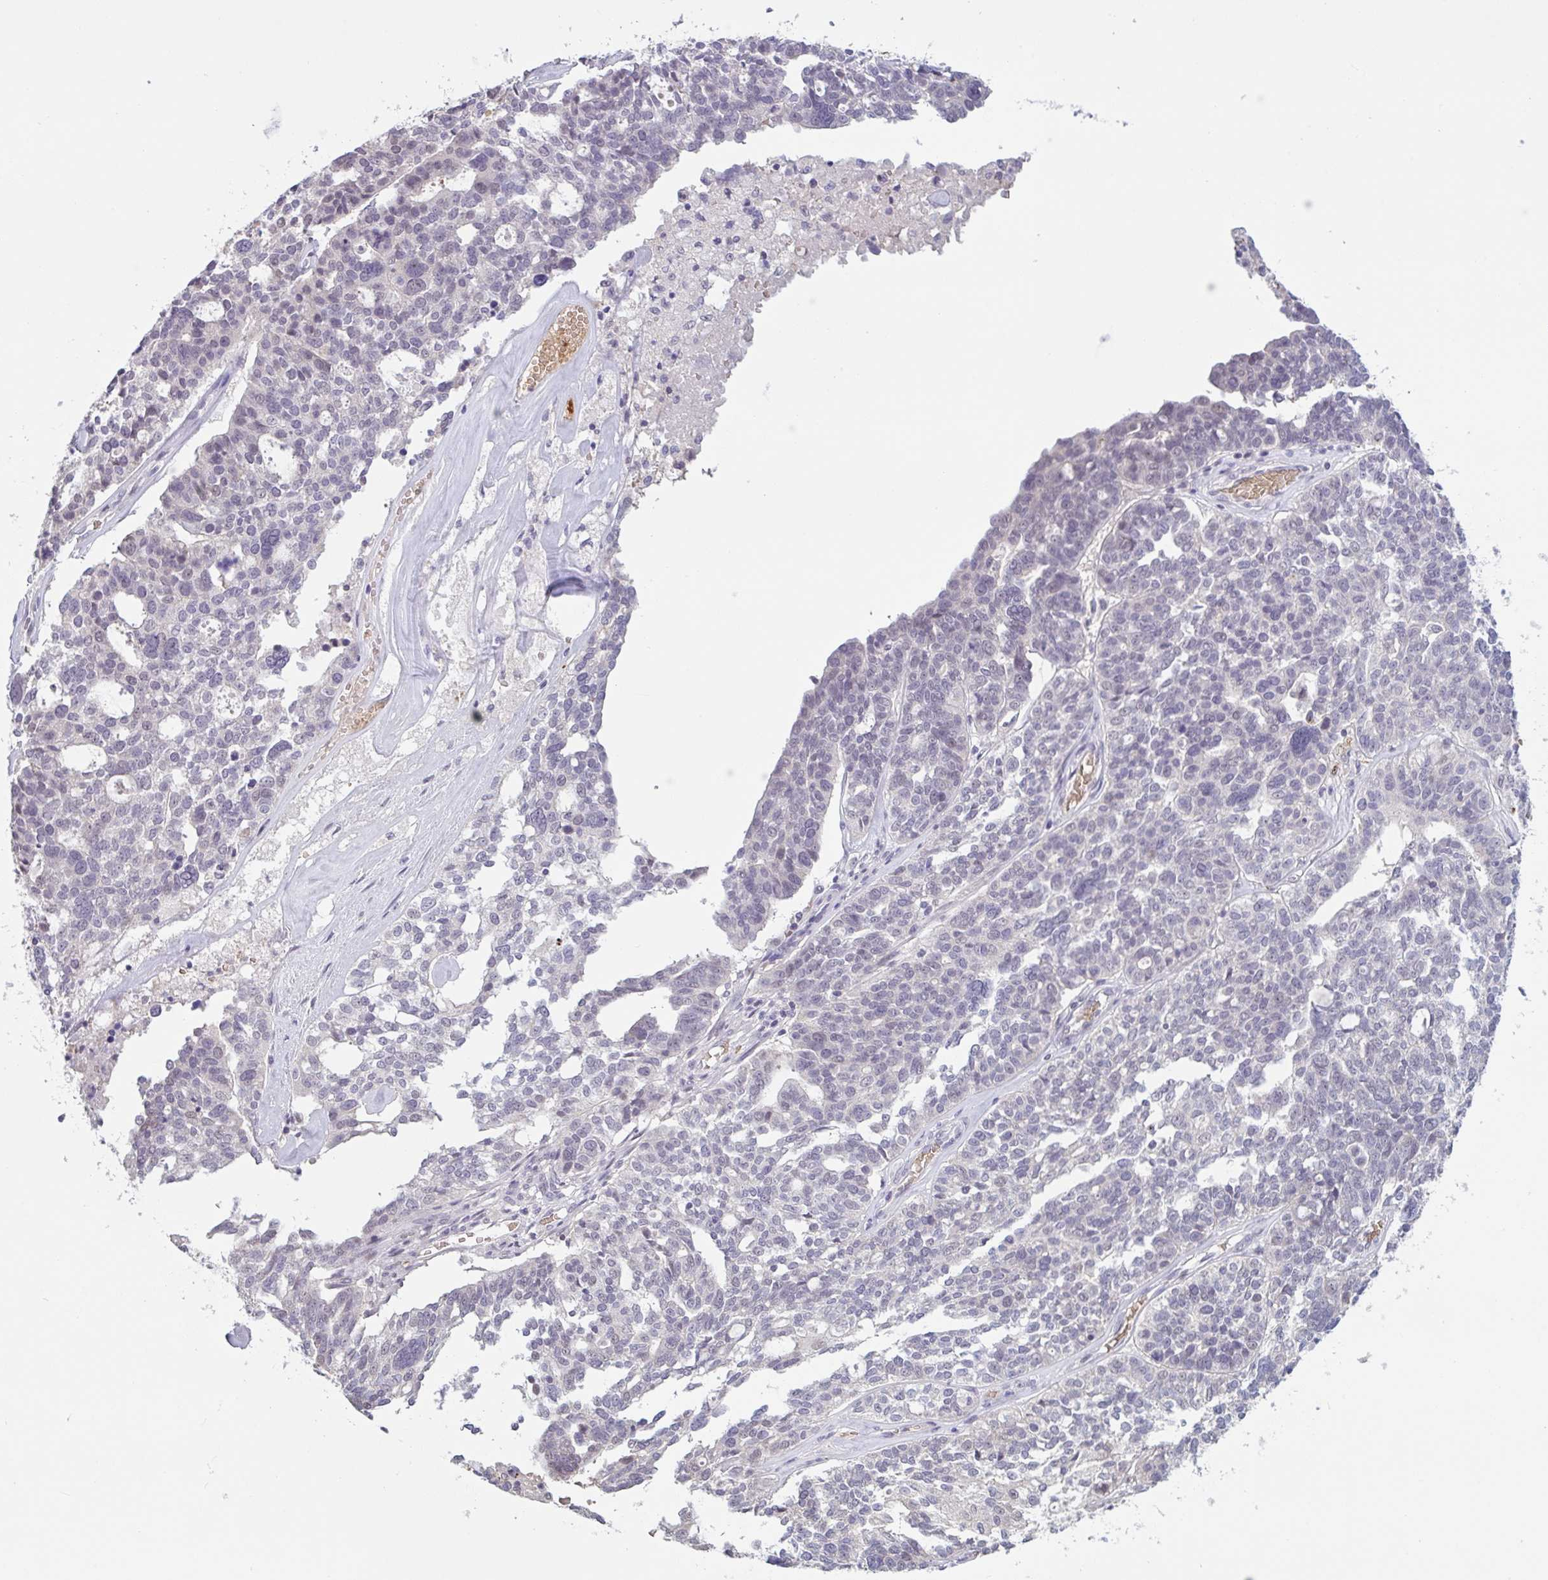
{"staining": {"intensity": "negative", "quantity": "none", "location": "none"}, "tissue": "ovarian cancer", "cell_type": "Tumor cells", "image_type": "cancer", "snomed": [{"axis": "morphology", "description": "Cystadenocarcinoma, serous, NOS"}, {"axis": "topography", "description": "Ovary"}], "caption": "Tumor cells show no significant staining in ovarian cancer. Nuclei are stained in blue.", "gene": "RHAG", "patient": {"sex": "female", "age": 59}}